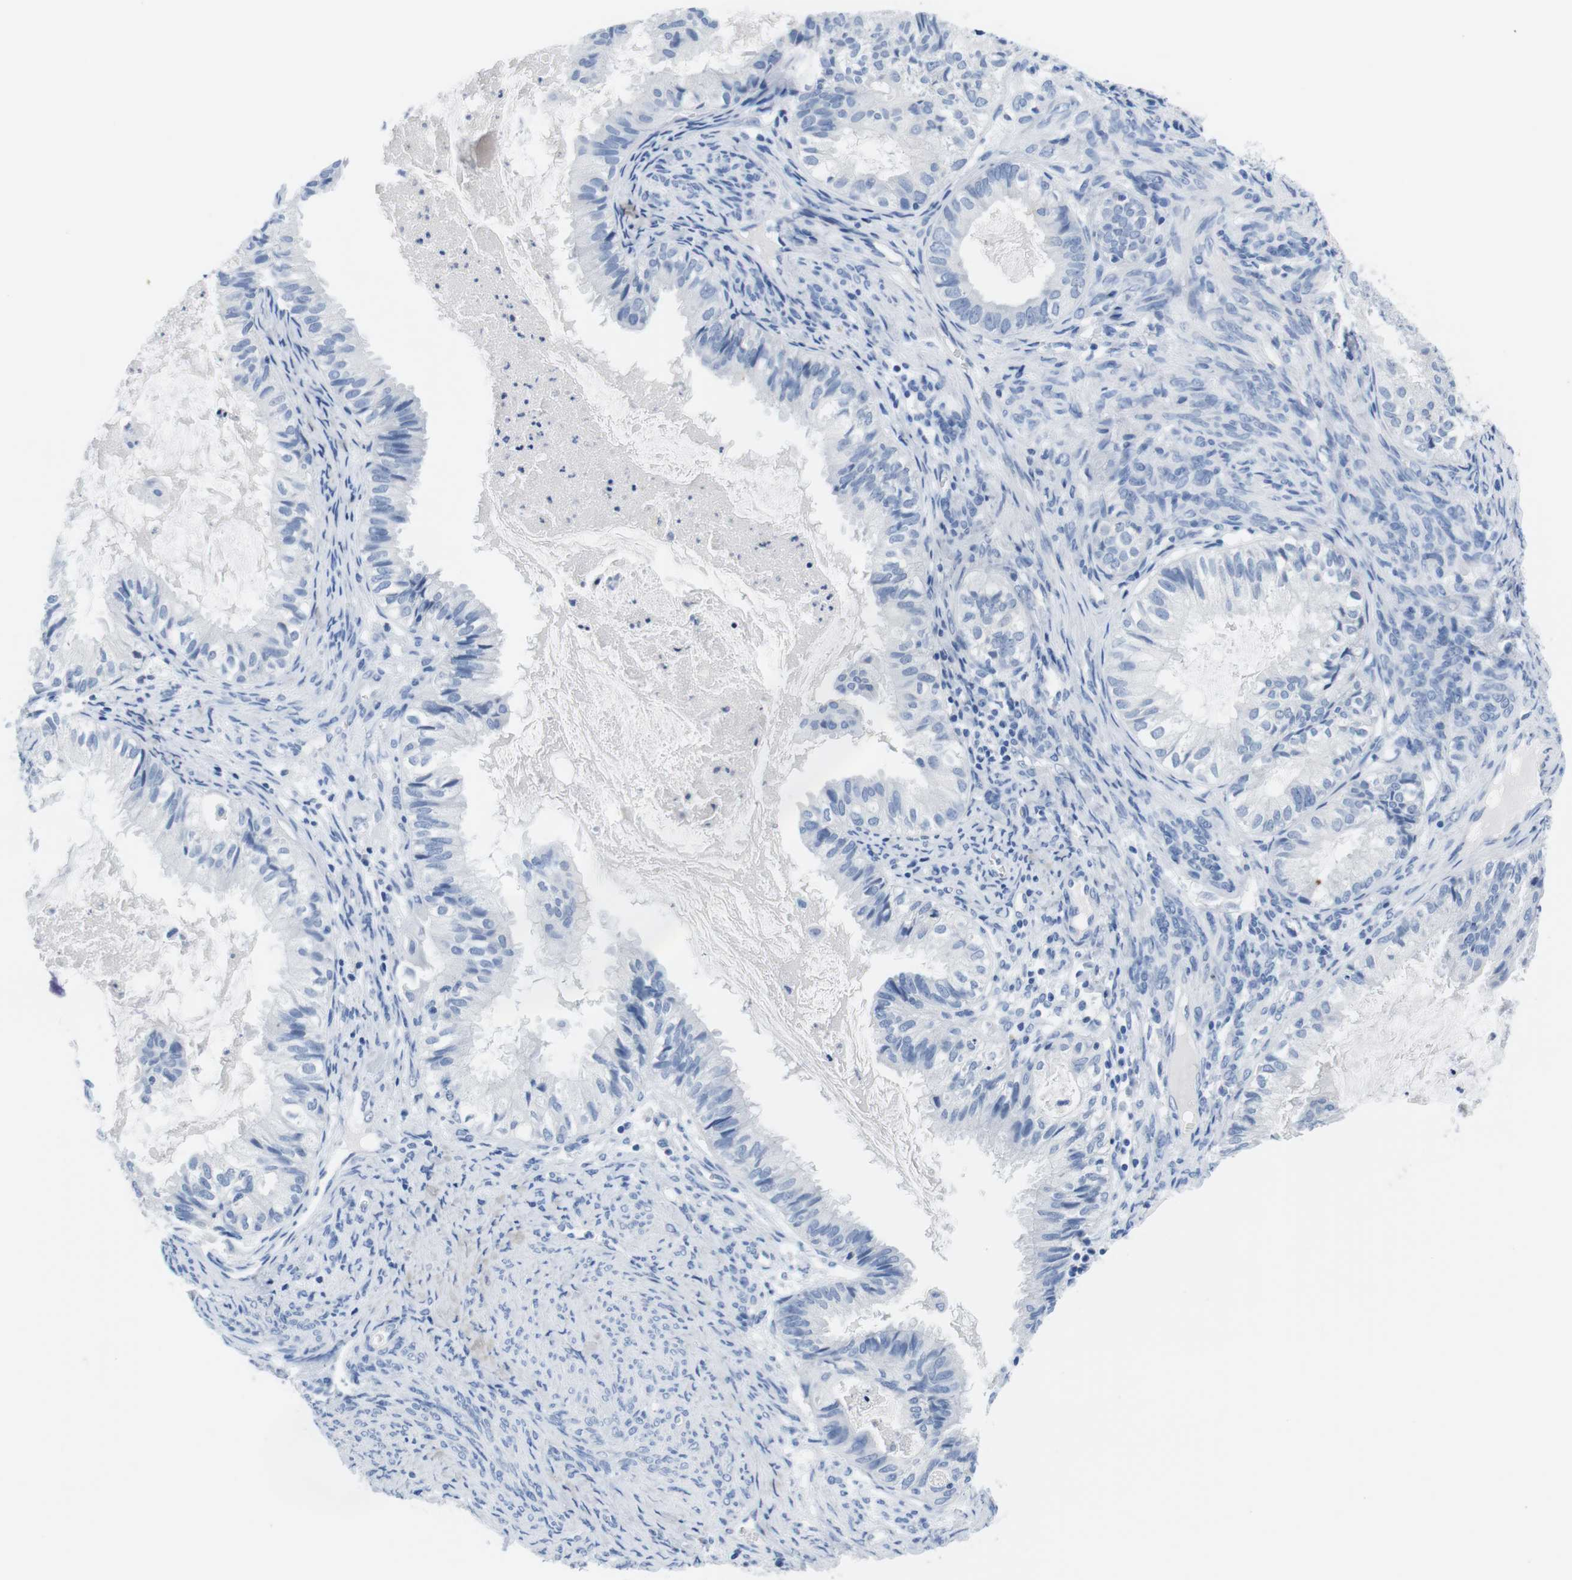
{"staining": {"intensity": "negative", "quantity": "none", "location": "none"}, "tissue": "cervical cancer", "cell_type": "Tumor cells", "image_type": "cancer", "snomed": [{"axis": "morphology", "description": "Normal tissue, NOS"}, {"axis": "morphology", "description": "Adenocarcinoma, NOS"}, {"axis": "topography", "description": "Cervix"}, {"axis": "topography", "description": "Endometrium"}], "caption": "A photomicrograph of cervical cancer (adenocarcinoma) stained for a protein demonstrates no brown staining in tumor cells. (IHC, brightfield microscopy, high magnification).", "gene": "MAP6", "patient": {"sex": "female", "age": 86}}